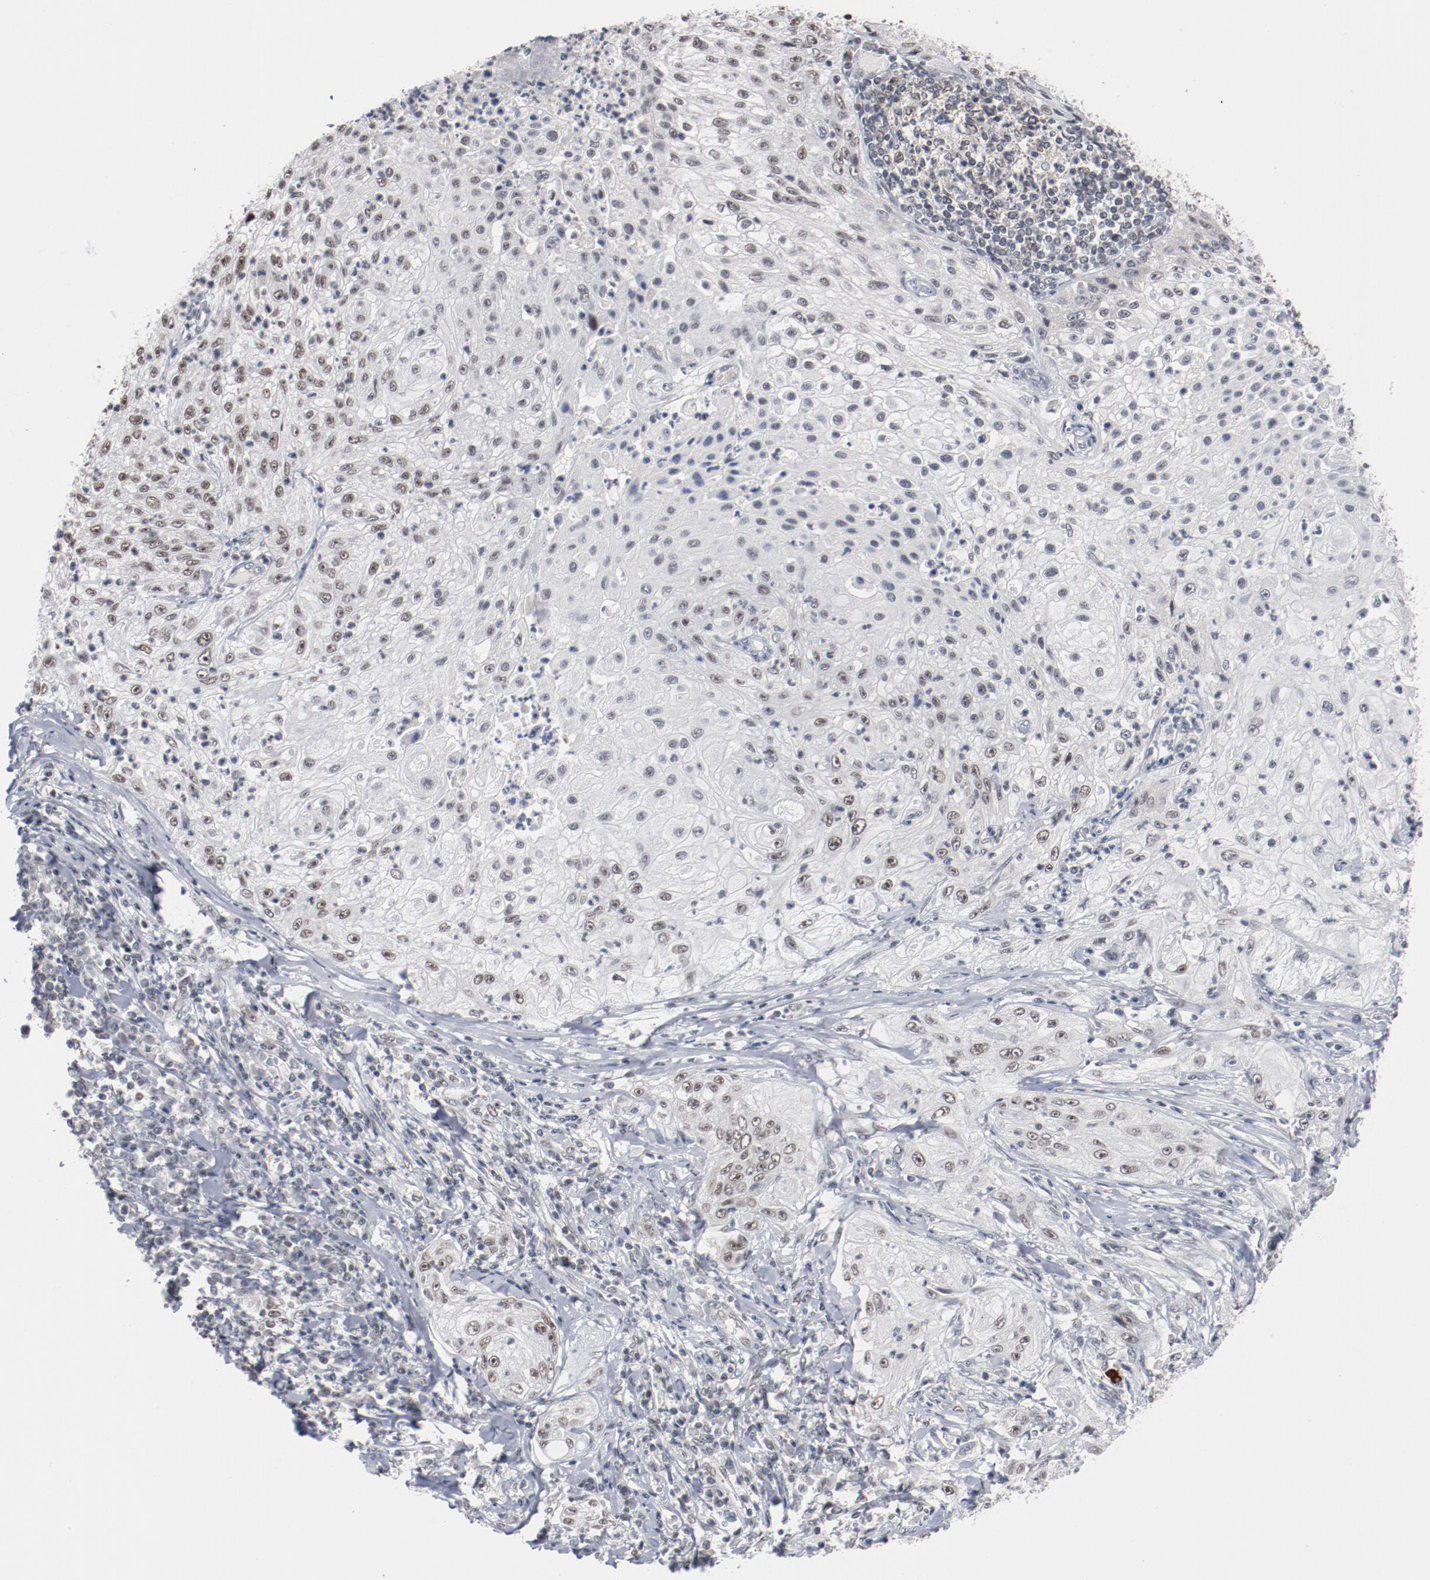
{"staining": {"intensity": "weak", "quantity": "<25%", "location": "nuclear"}, "tissue": "lung cancer", "cell_type": "Tumor cells", "image_type": "cancer", "snomed": [{"axis": "morphology", "description": "Inflammation, NOS"}, {"axis": "morphology", "description": "Squamous cell carcinoma, NOS"}, {"axis": "topography", "description": "Lymph node"}, {"axis": "topography", "description": "Soft tissue"}, {"axis": "topography", "description": "Lung"}], "caption": "An image of human lung squamous cell carcinoma is negative for staining in tumor cells. (DAB (3,3'-diaminobenzidine) immunohistochemistry, high magnification).", "gene": "BUB3", "patient": {"sex": "male", "age": 66}}